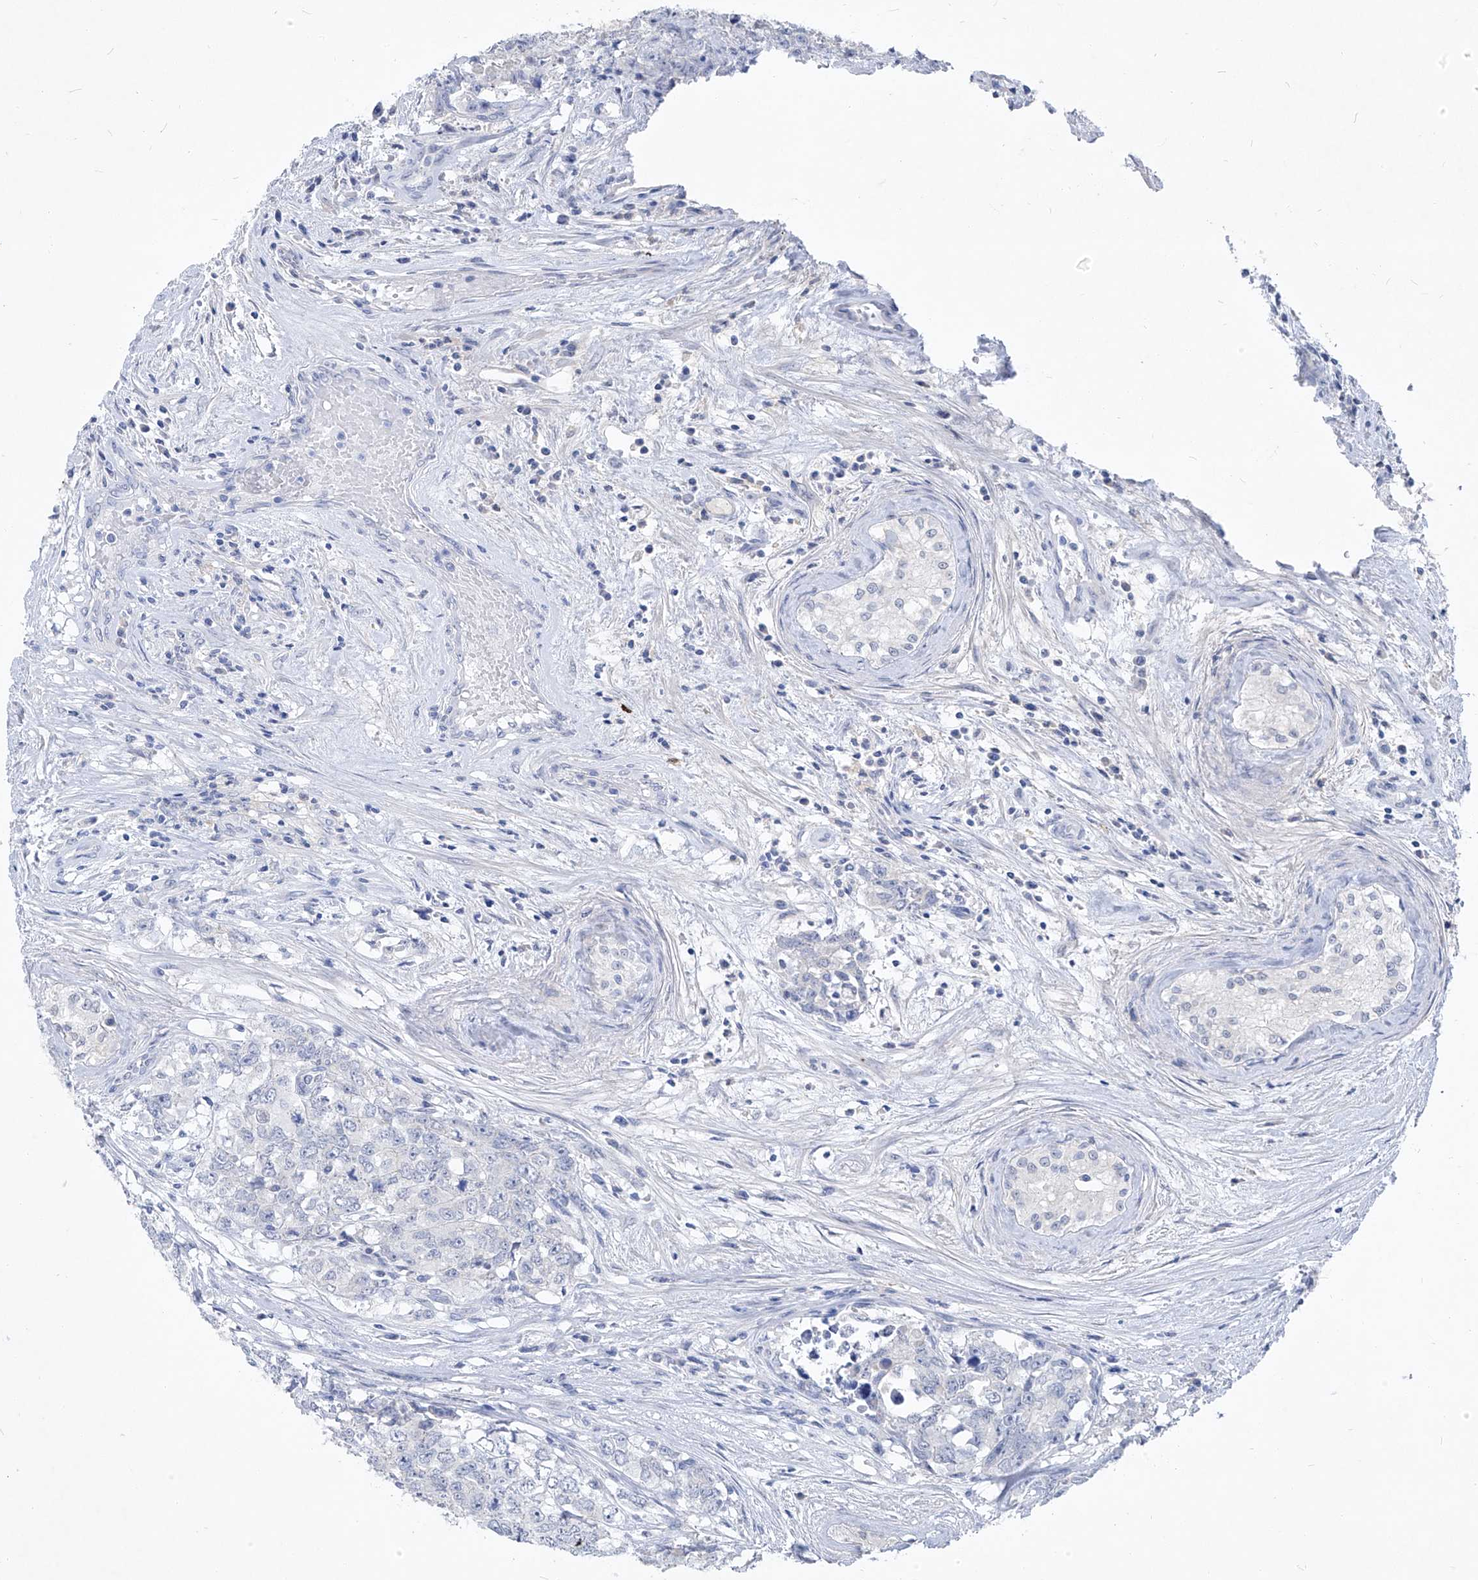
{"staining": {"intensity": "negative", "quantity": "none", "location": "none"}, "tissue": "testis cancer", "cell_type": "Tumor cells", "image_type": "cancer", "snomed": [{"axis": "morphology", "description": "Carcinoma, Embryonal, NOS"}, {"axis": "topography", "description": "Testis"}], "caption": "This is an immunohistochemistry image of human testis cancer (embryonal carcinoma). There is no expression in tumor cells.", "gene": "FRS3", "patient": {"sex": "male", "age": 28}}